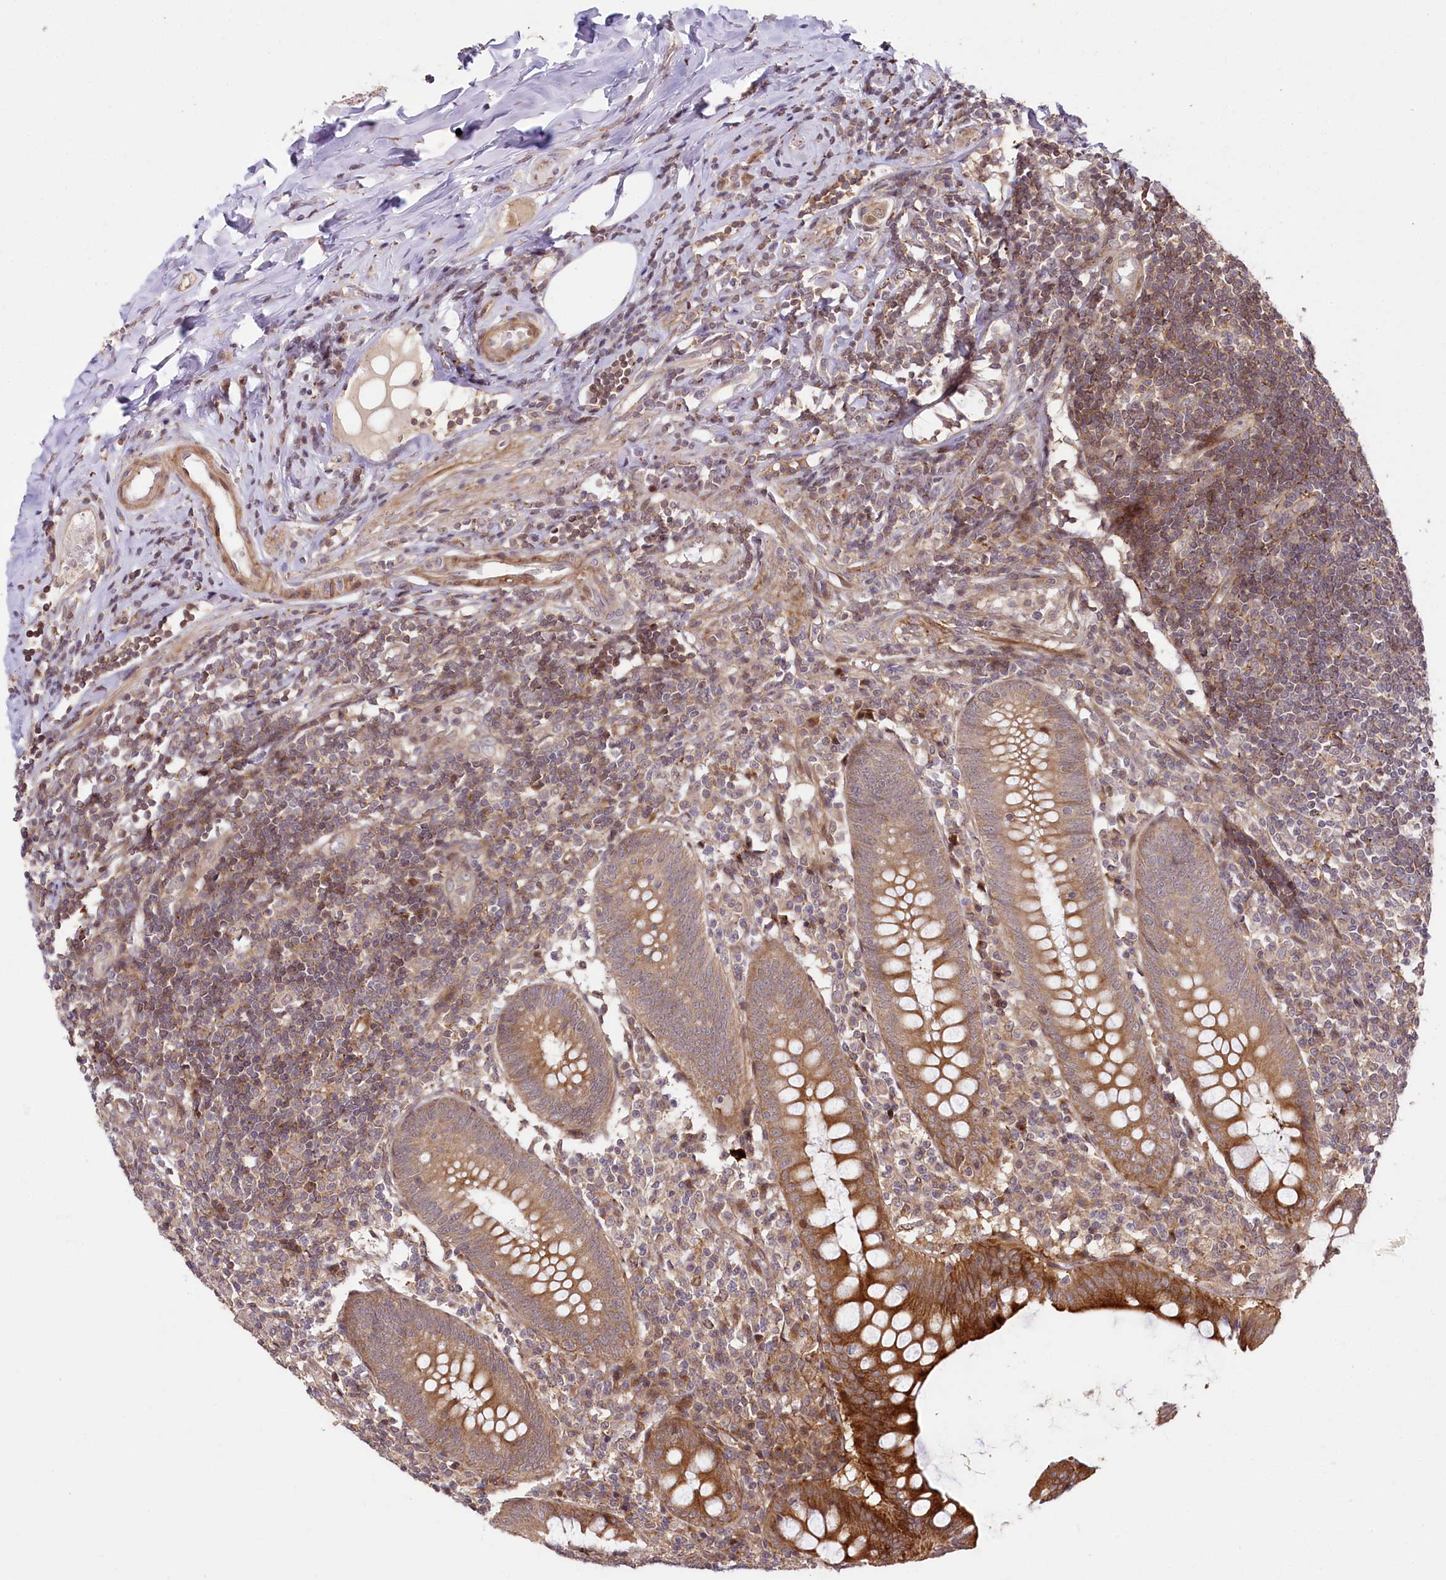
{"staining": {"intensity": "strong", "quantity": "25%-75%", "location": "cytoplasmic/membranous"}, "tissue": "appendix", "cell_type": "Glandular cells", "image_type": "normal", "snomed": [{"axis": "morphology", "description": "Normal tissue, NOS"}, {"axis": "topography", "description": "Appendix"}], "caption": "This is an image of IHC staining of normal appendix, which shows strong positivity in the cytoplasmic/membranous of glandular cells.", "gene": "PHLDB1", "patient": {"sex": "female", "age": 54}}